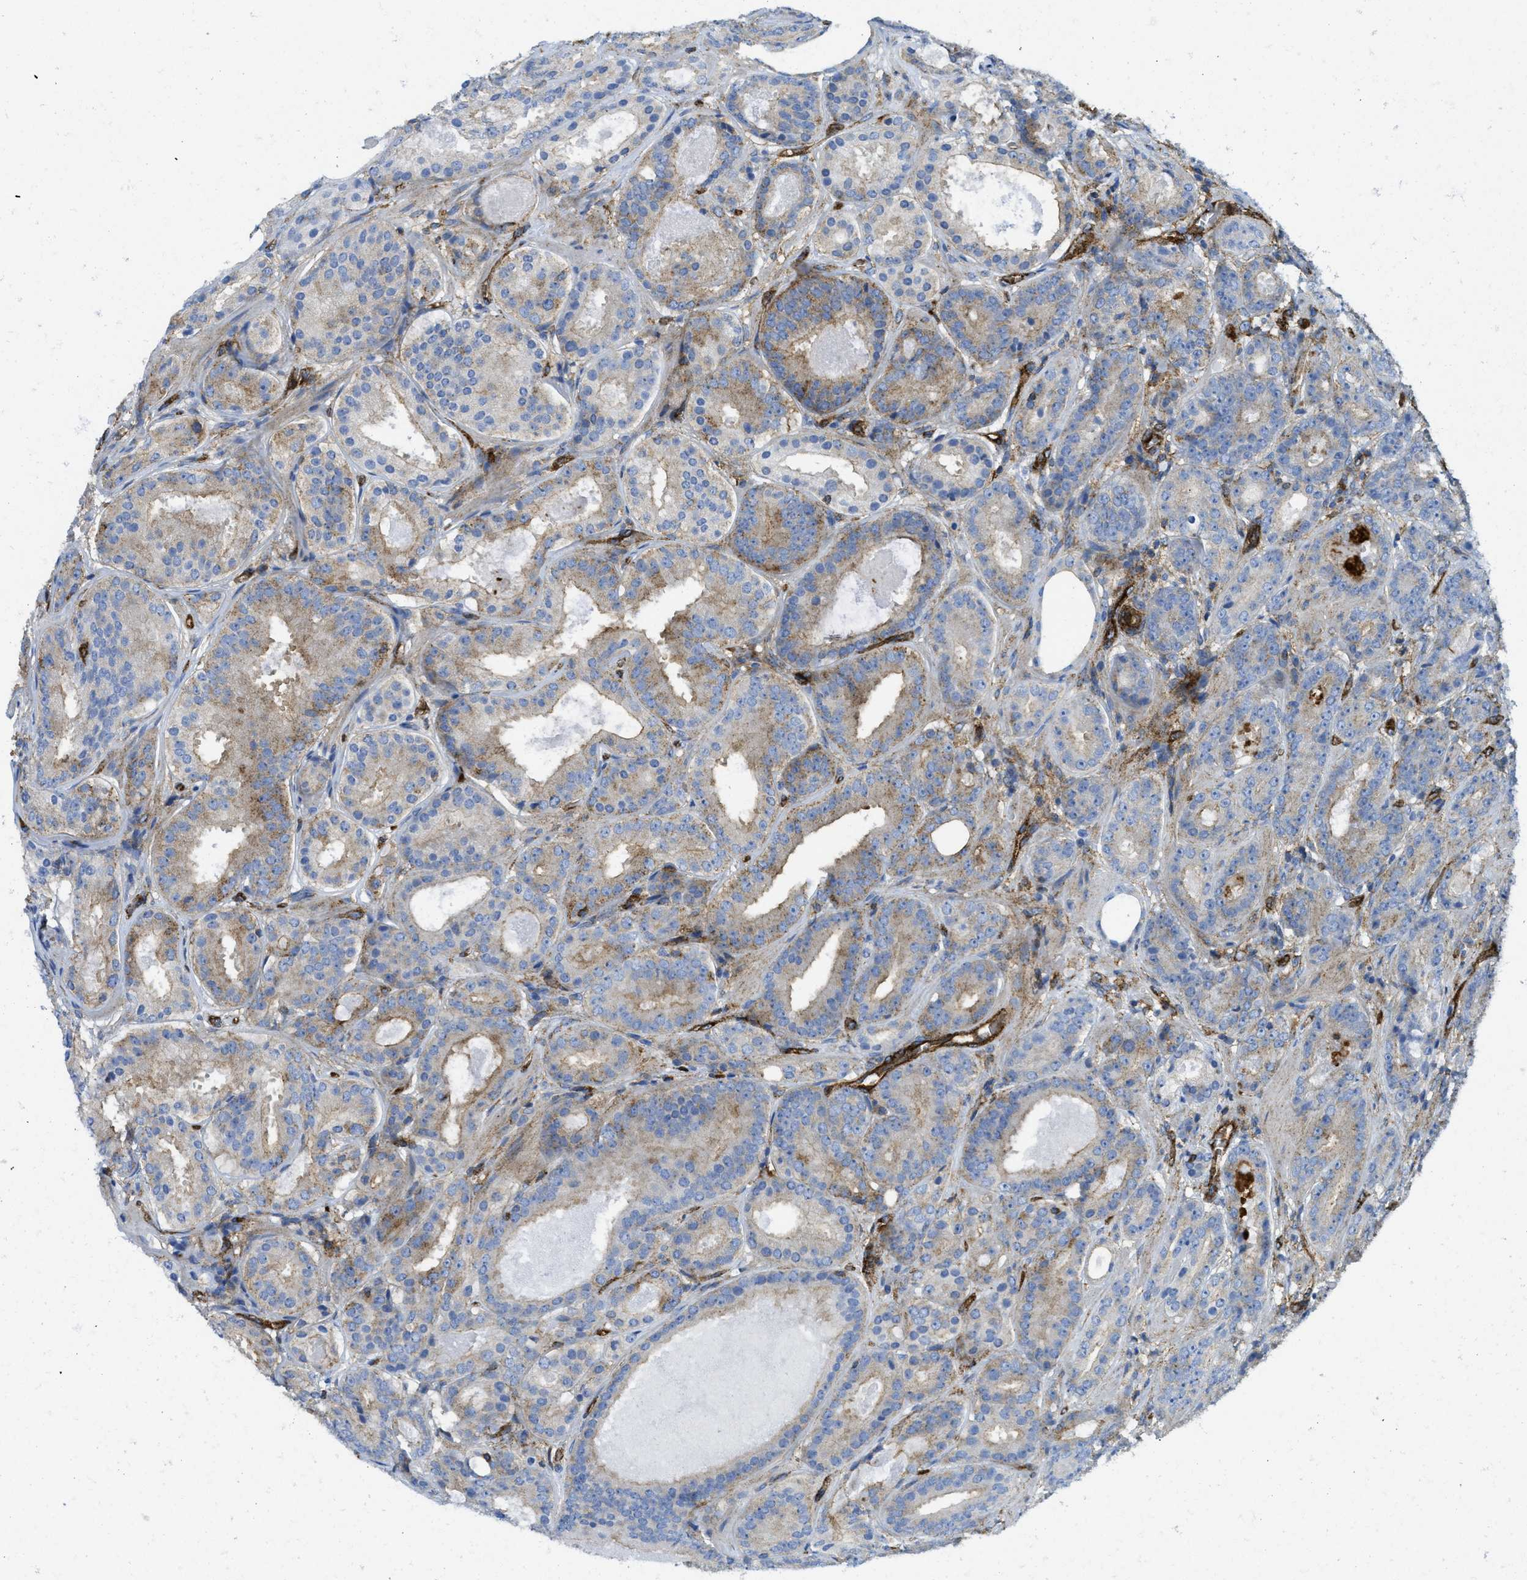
{"staining": {"intensity": "weak", "quantity": "25%-75%", "location": "cytoplasmic/membranous"}, "tissue": "prostate cancer", "cell_type": "Tumor cells", "image_type": "cancer", "snomed": [{"axis": "morphology", "description": "Adenocarcinoma, Low grade"}, {"axis": "topography", "description": "Prostate"}], "caption": "High-power microscopy captured an immunohistochemistry (IHC) micrograph of prostate cancer (low-grade adenocarcinoma), revealing weak cytoplasmic/membranous positivity in approximately 25%-75% of tumor cells.", "gene": "HIP1", "patient": {"sex": "male", "age": 69}}